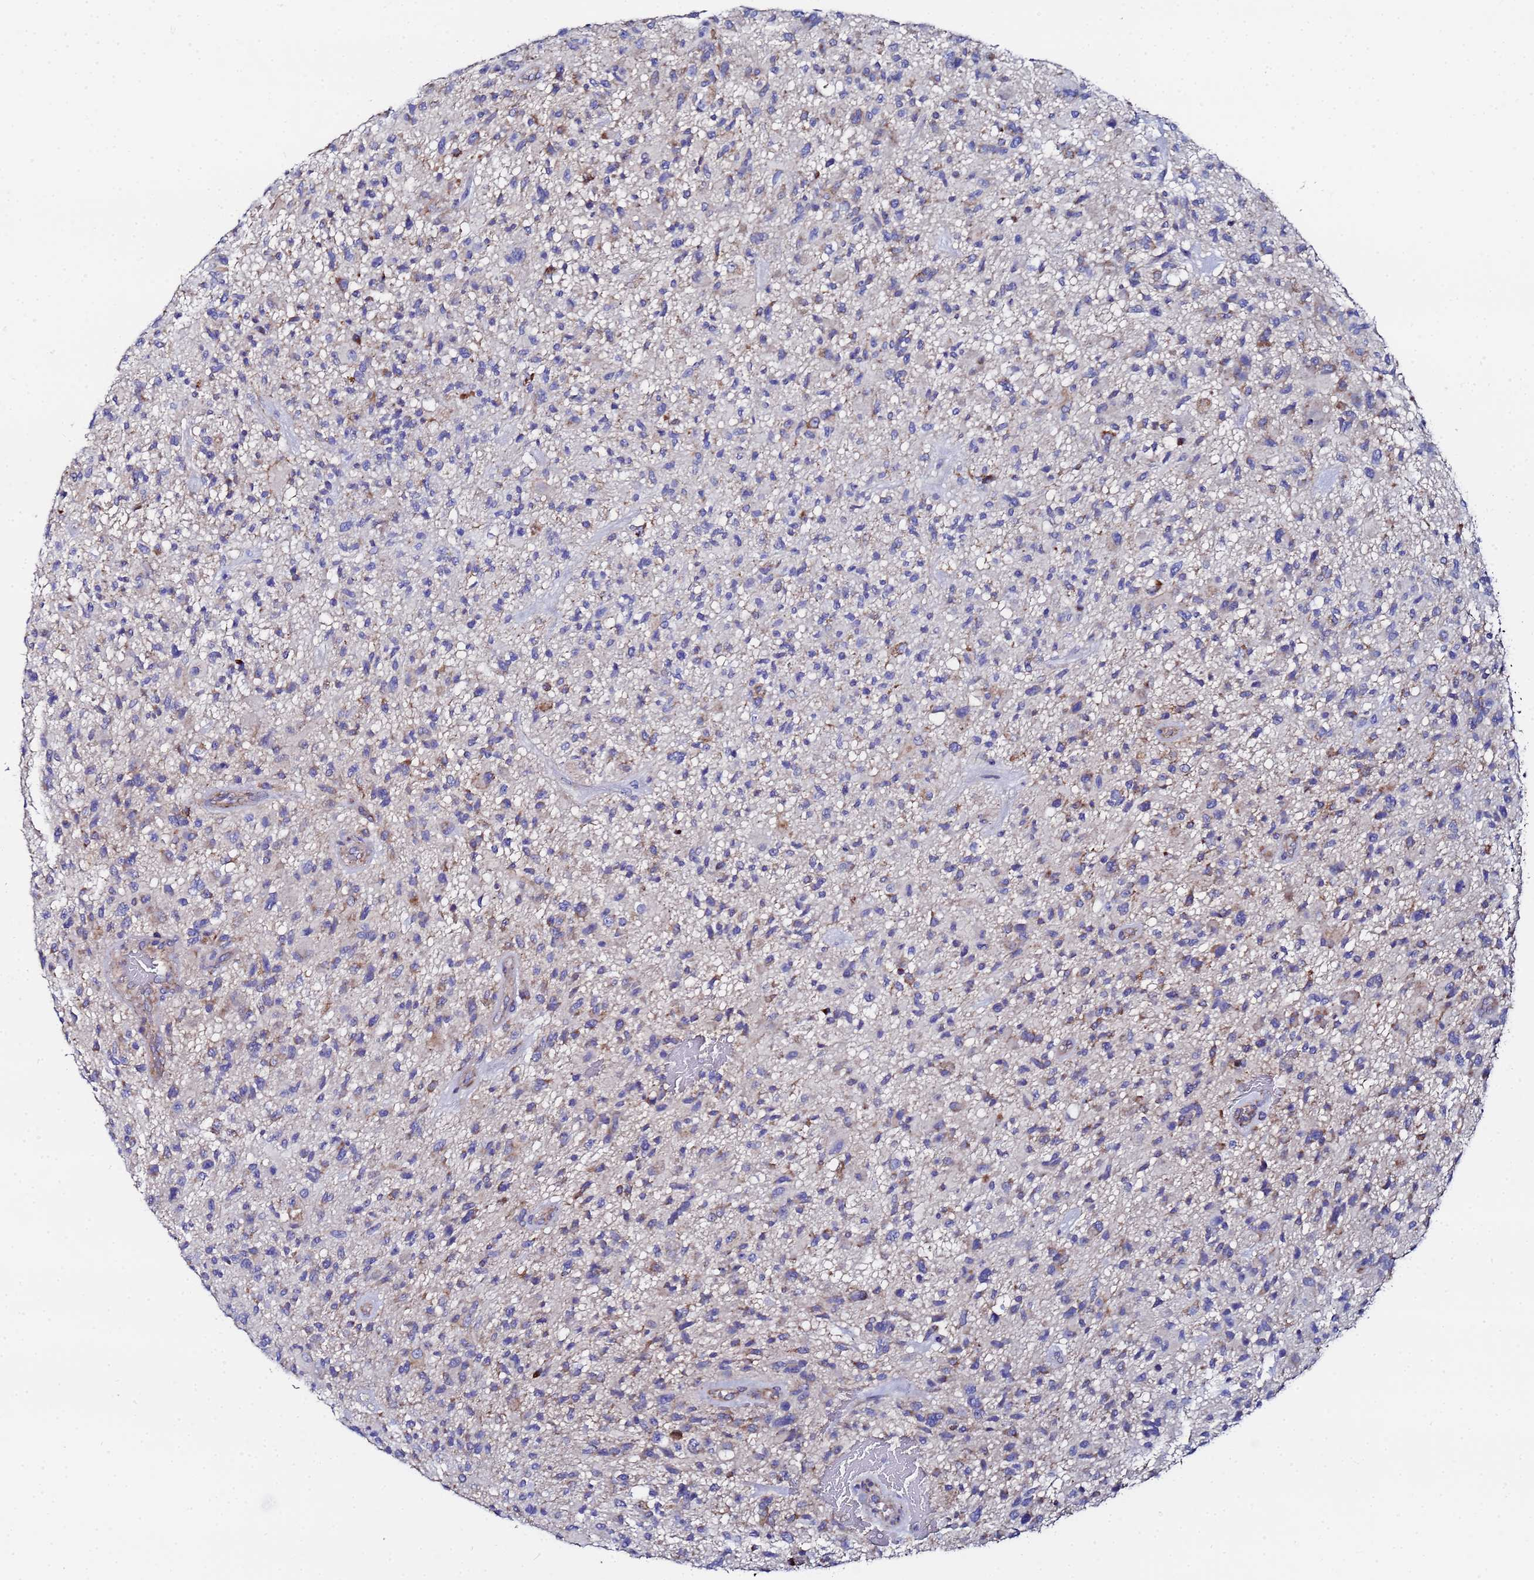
{"staining": {"intensity": "weak", "quantity": "25%-75%", "location": "cytoplasmic/membranous"}, "tissue": "glioma", "cell_type": "Tumor cells", "image_type": "cancer", "snomed": [{"axis": "morphology", "description": "Glioma, malignant, High grade"}, {"axis": "topography", "description": "Brain"}], "caption": "Protein analysis of malignant glioma (high-grade) tissue exhibits weak cytoplasmic/membranous positivity in about 25%-75% of tumor cells.", "gene": "FAHD2A", "patient": {"sex": "male", "age": 47}}